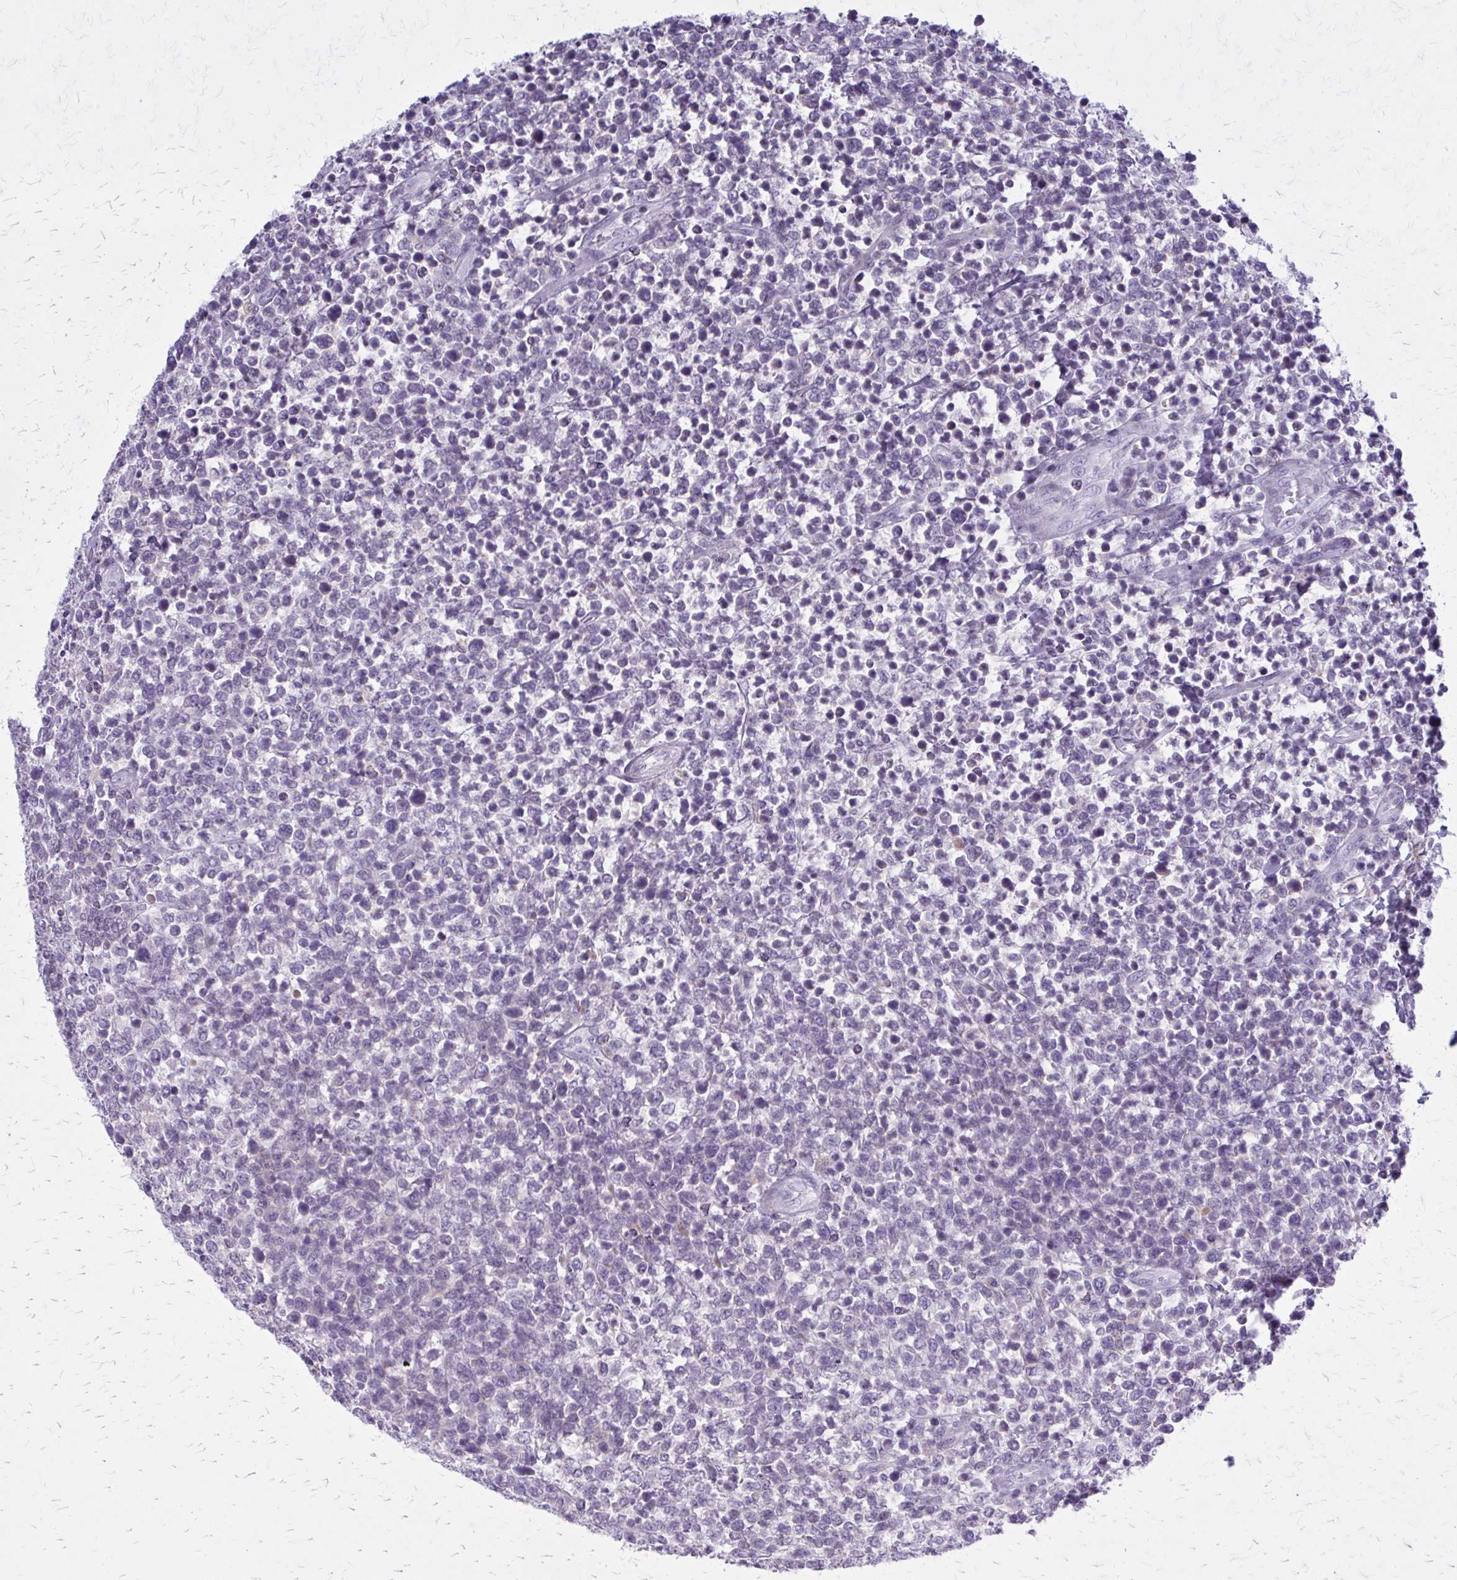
{"staining": {"intensity": "negative", "quantity": "none", "location": "none"}, "tissue": "lymphoma", "cell_type": "Tumor cells", "image_type": "cancer", "snomed": [{"axis": "morphology", "description": "Malignant lymphoma, non-Hodgkin's type, High grade"}, {"axis": "topography", "description": "Soft tissue"}], "caption": "The immunohistochemistry image has no significant positivity in tumor cells of malignant lymphoma, non-Hodgkin's type (high-grade) tissue.", "gene": "PITPNM1", "patient": {"sex": "female", "age": 56}}